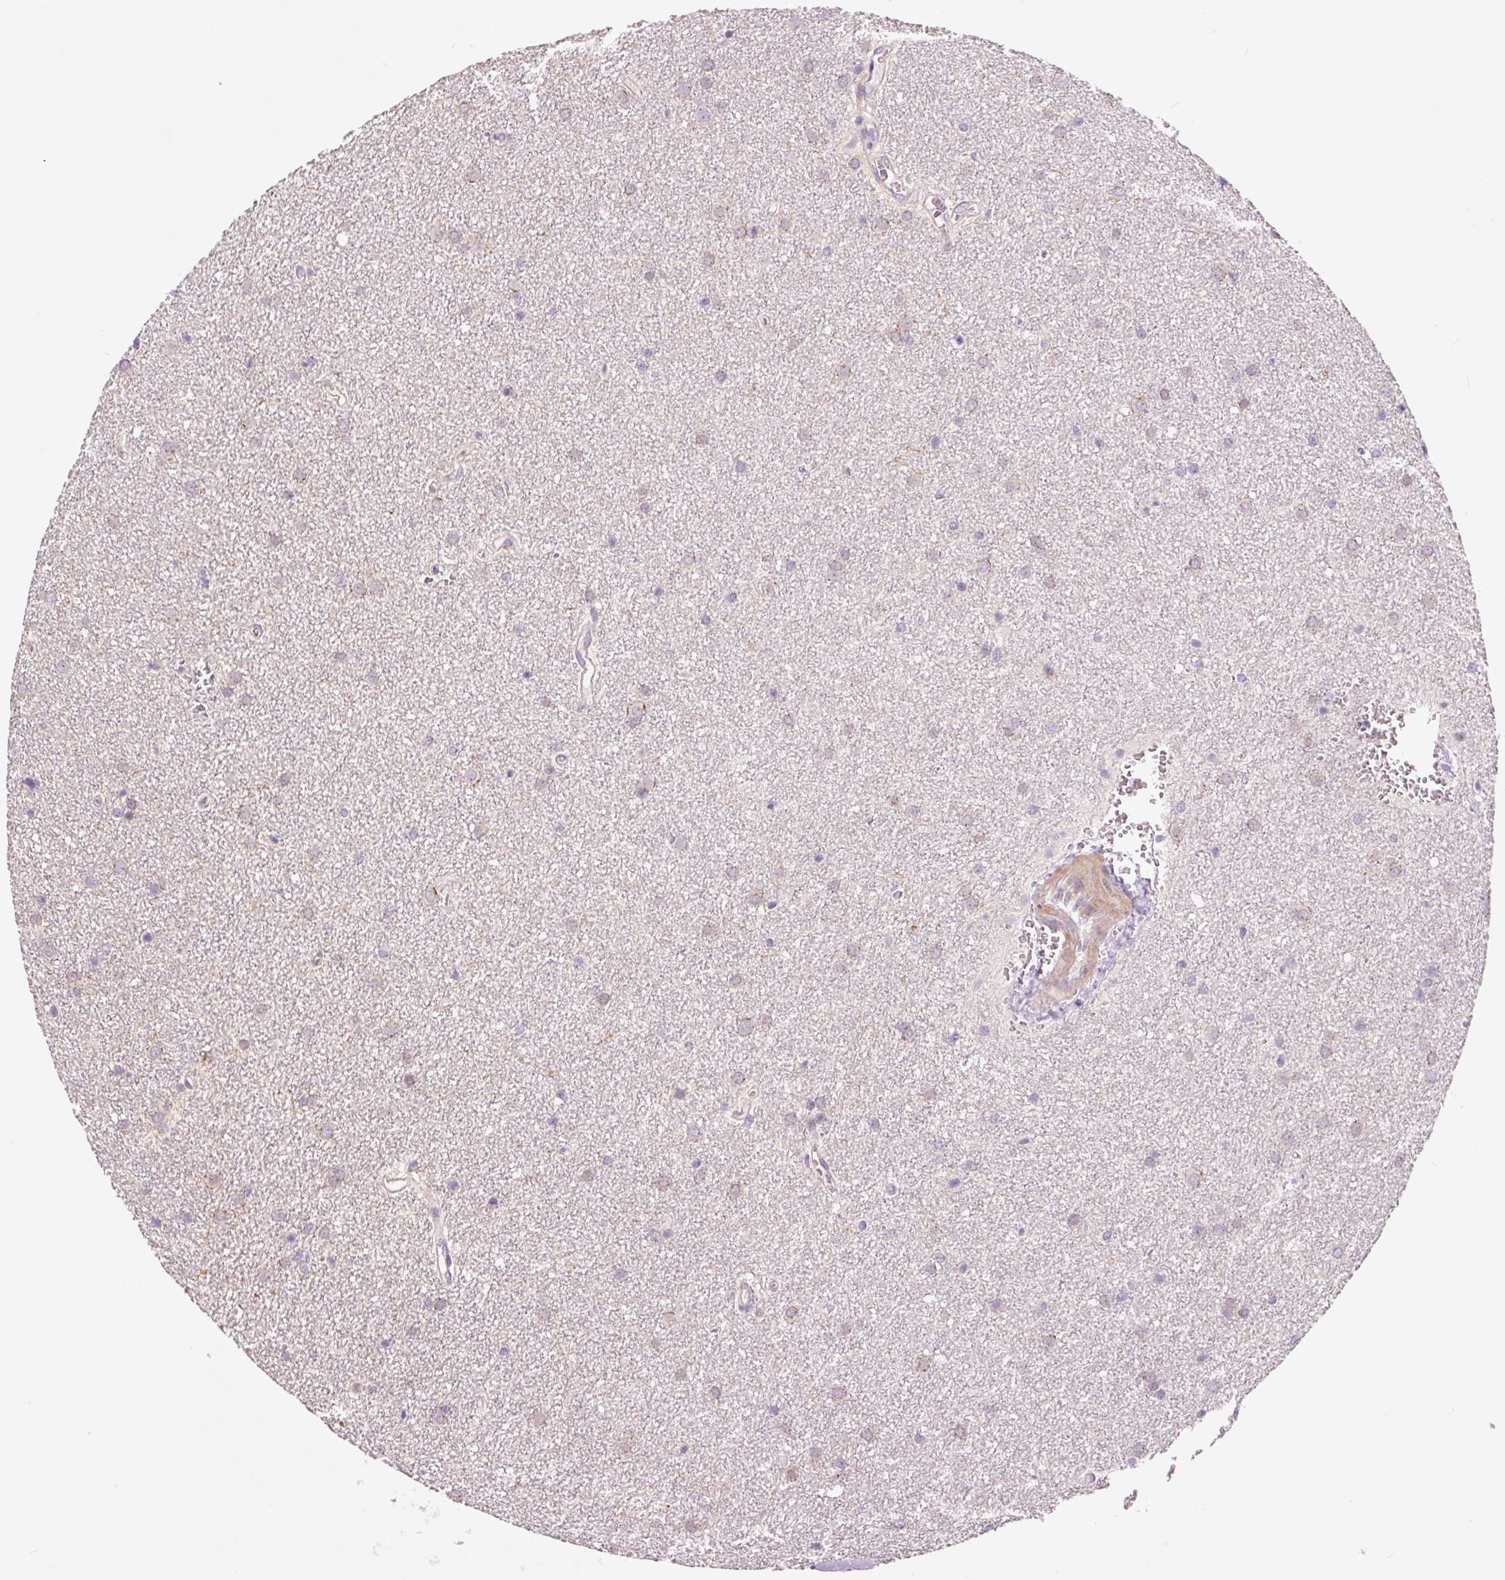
{"staining": {"intensity": "negative", "quantity": "none", "location": "none"}, "tissue": "glioma", "cell_type": "Tumor cells", "image_type": "cancer", "snomed": [{"axis": "morphology", "description": "Glioma, malignant, Low grade"}, {"axis": "topography", "description": "Cerebellum"}], "caption": "Tumor cells are negative for brown protein staining in low-grade glioma (malignant).", "gene": "DAPP1", "patient": {"sex": "female", "age": 5}}